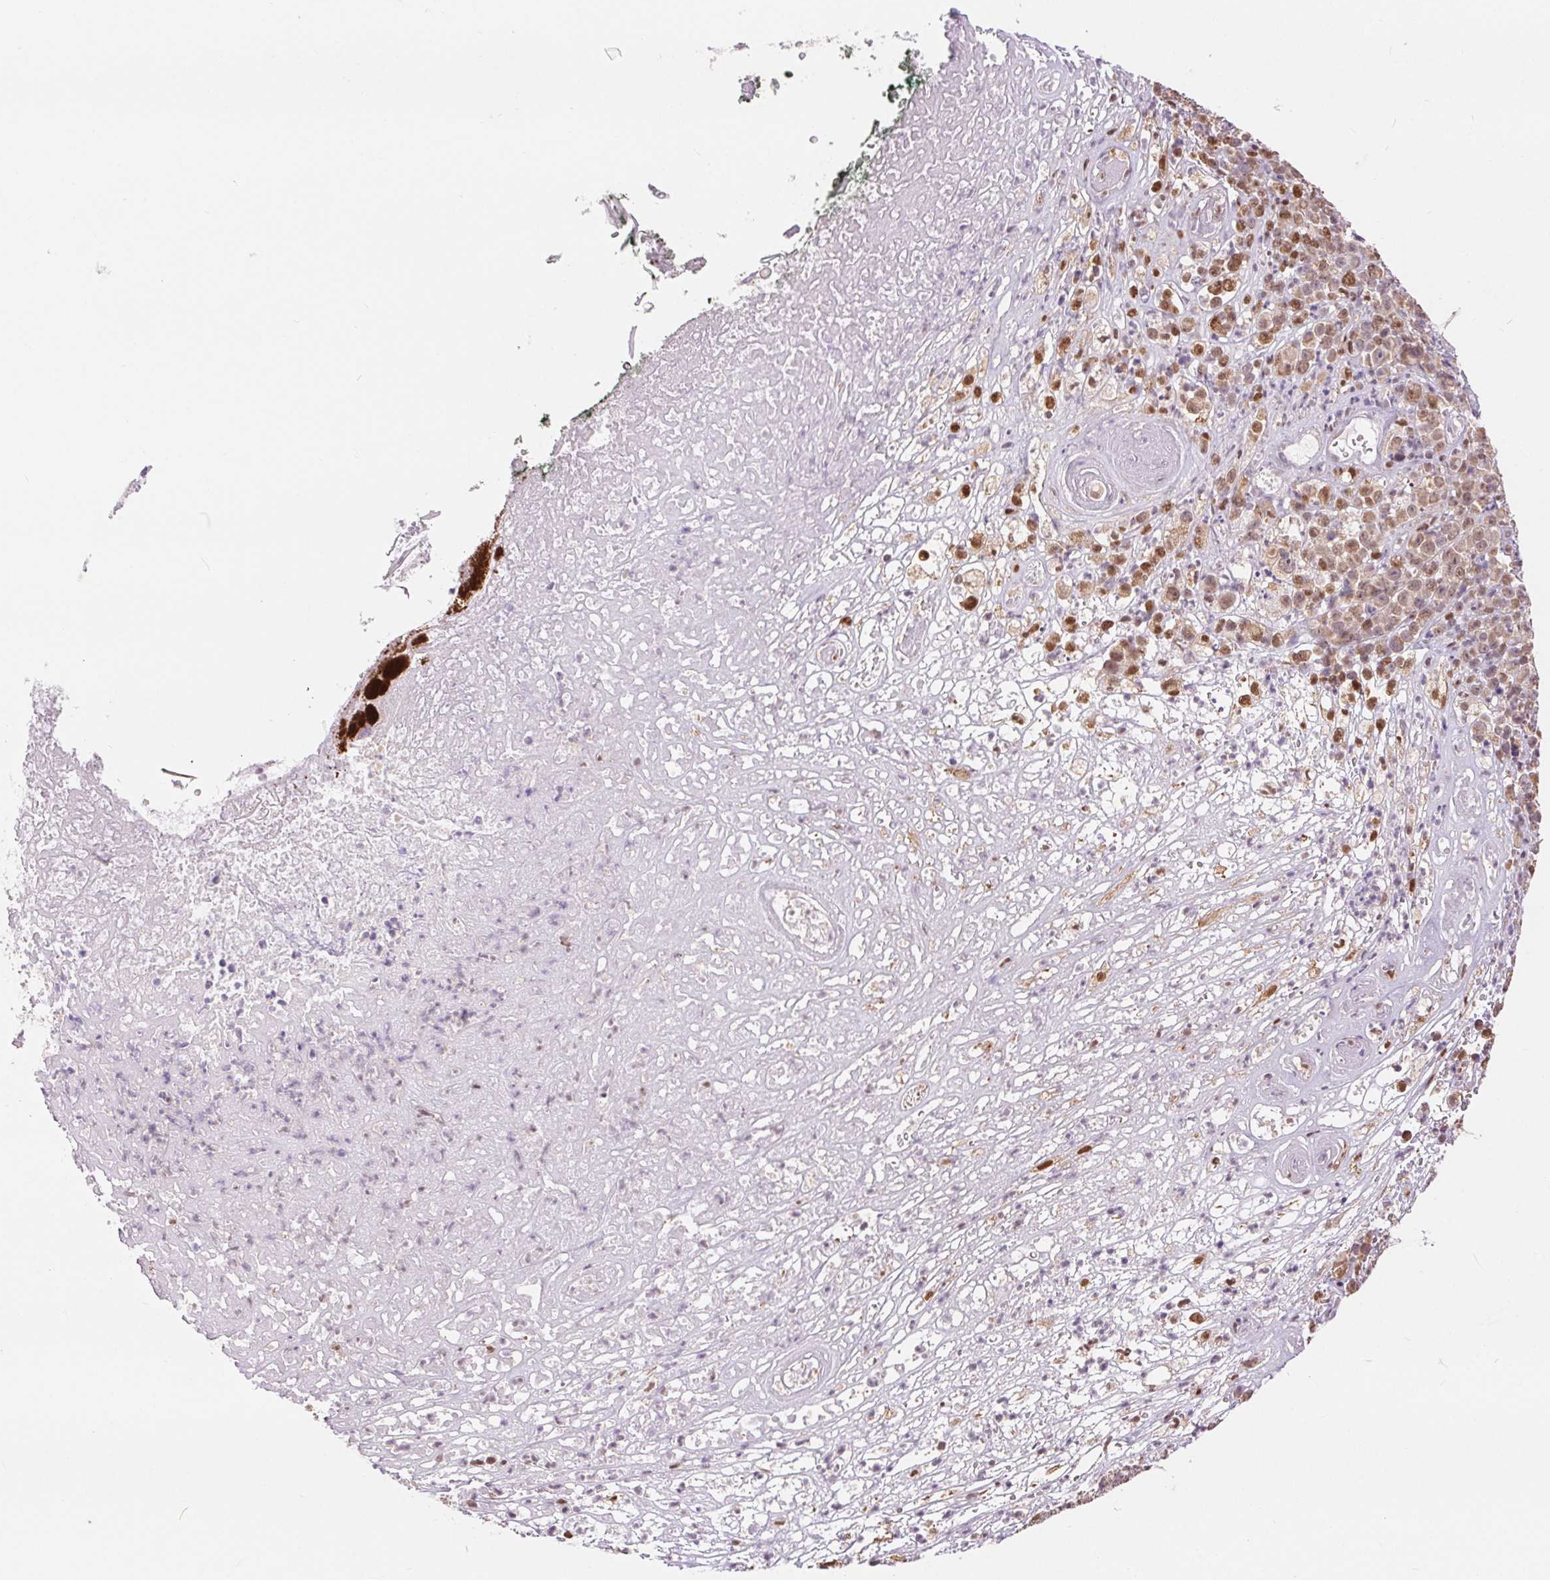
{"staining": {"intensity": "weak", "quantity": "25%-75%", "location": "cytoplasmic/membranous,nuclear"}, "tissue": "melanoma", "cell_type": "Tumor cells", "image_type": "cancer", "snomed": [{"axis": "morphology", "description": "Malignant melanoma, NOS"}, {"axis": "topography", "description": "Skin"}, {"axis": "topography", "description": "Skin of back"}], "caption": "Malignant melanoma tissue demonstrates weak cytoplasmic/membranous and nuclear positivity in approximately 25%-75% of tumor cells, visualized by immunohistochemistry. The staining was performed using DAB to visualize the protein expression in brown, while the nuclei were stained in blue with hematoxylin (Magnification: 20x).", "gene": "POU2F2", "patient": {"sex": "male", "age": 91}}